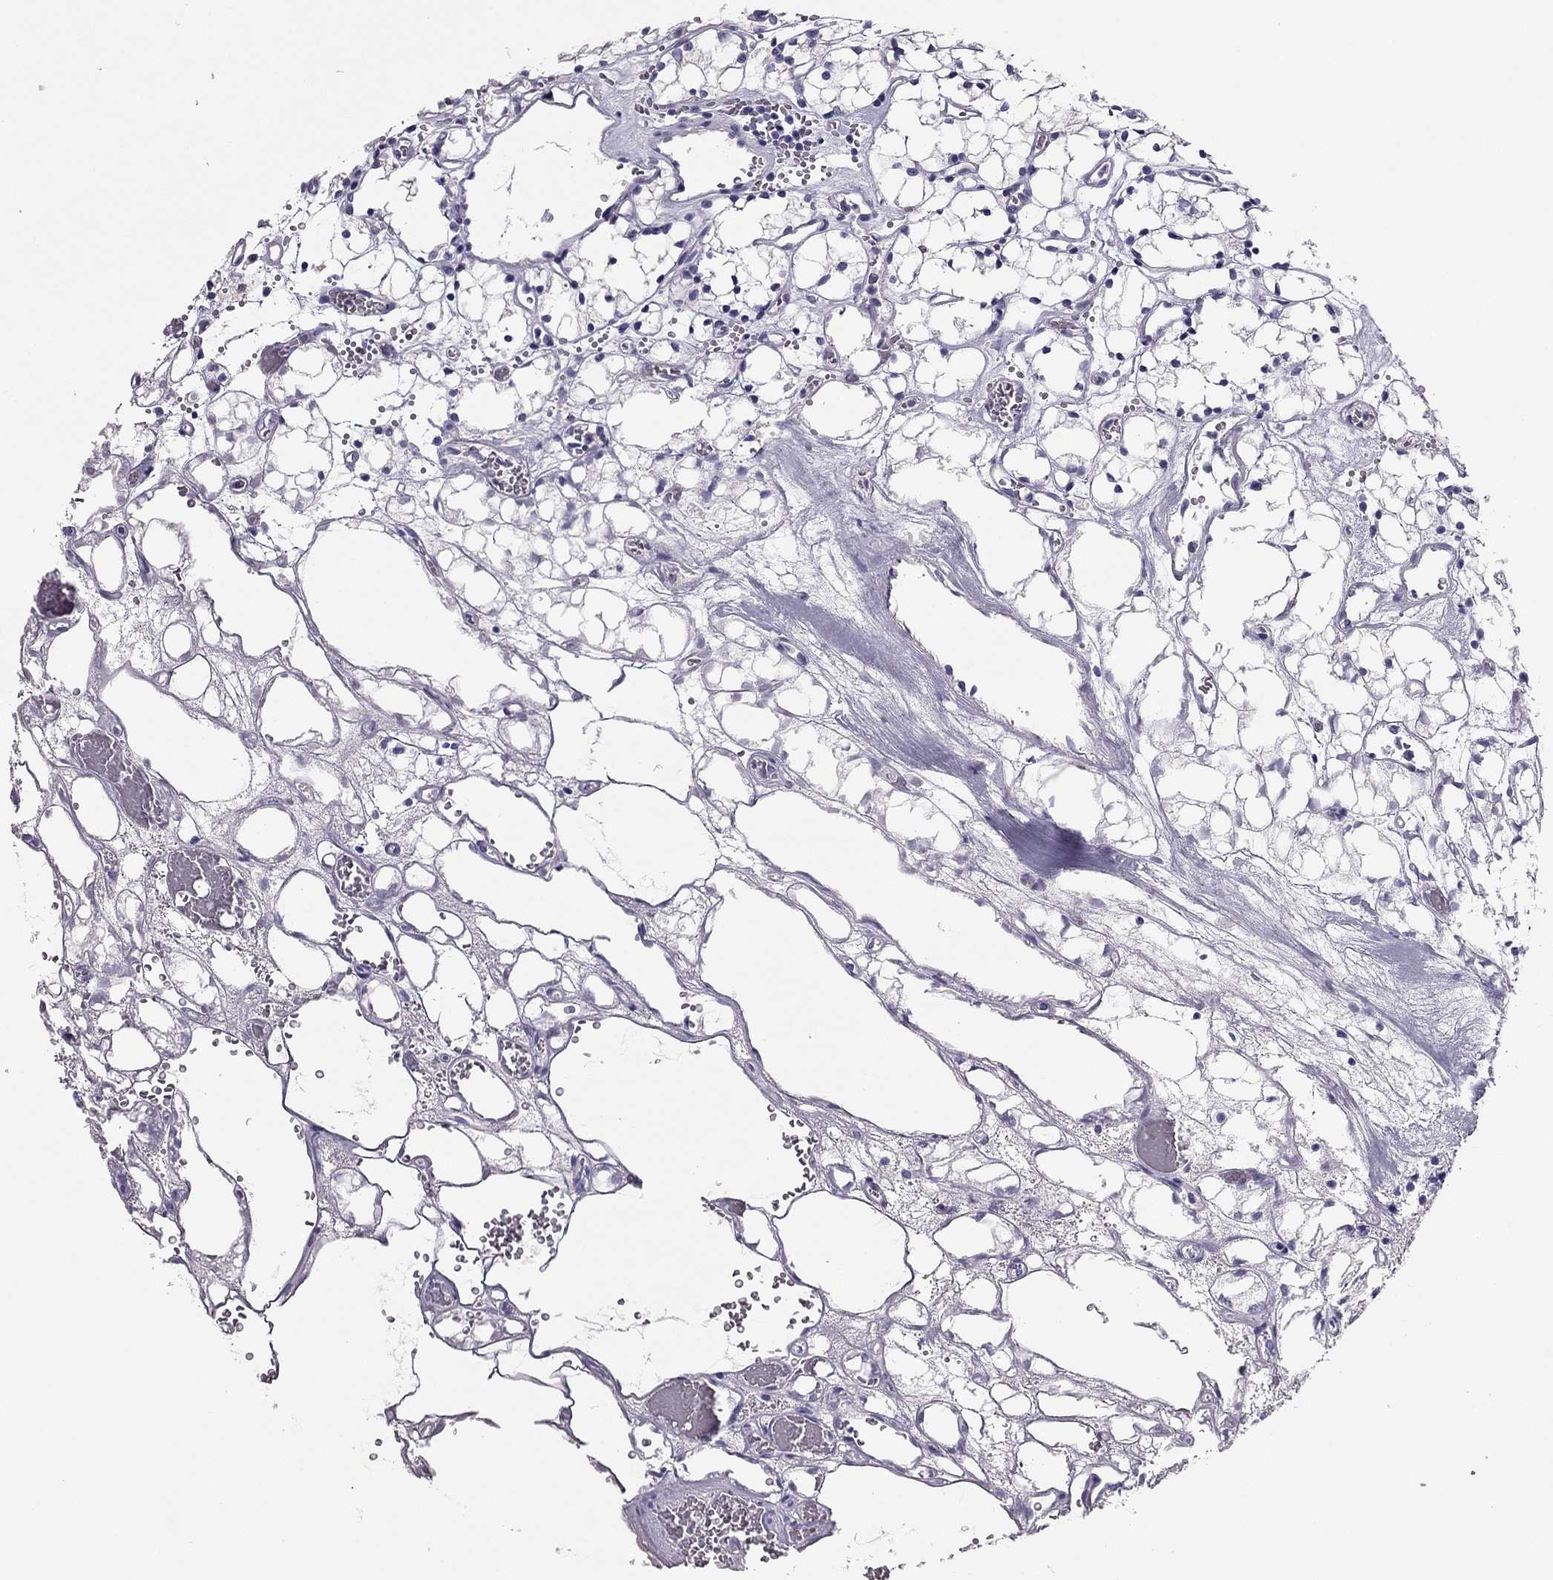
{"staining": {"intensity": "negative", "quantity": "none", "location": "none"}, "tissue": "renal cancer", "cell_type": "Tumor cells", "image_type": "cancer", "snomed": [{"axis": "morphology", "description": "Adenocarcinoma, NOS"}, {"axis": "topography", "description": "Kidney"}], "caption": "Immunohistochemistry of human renal cancer (adenocarcinoma) reveals no staining in tumor cells.", "gene": "RHO", "patient": {"sex": "female", "age": 69}}